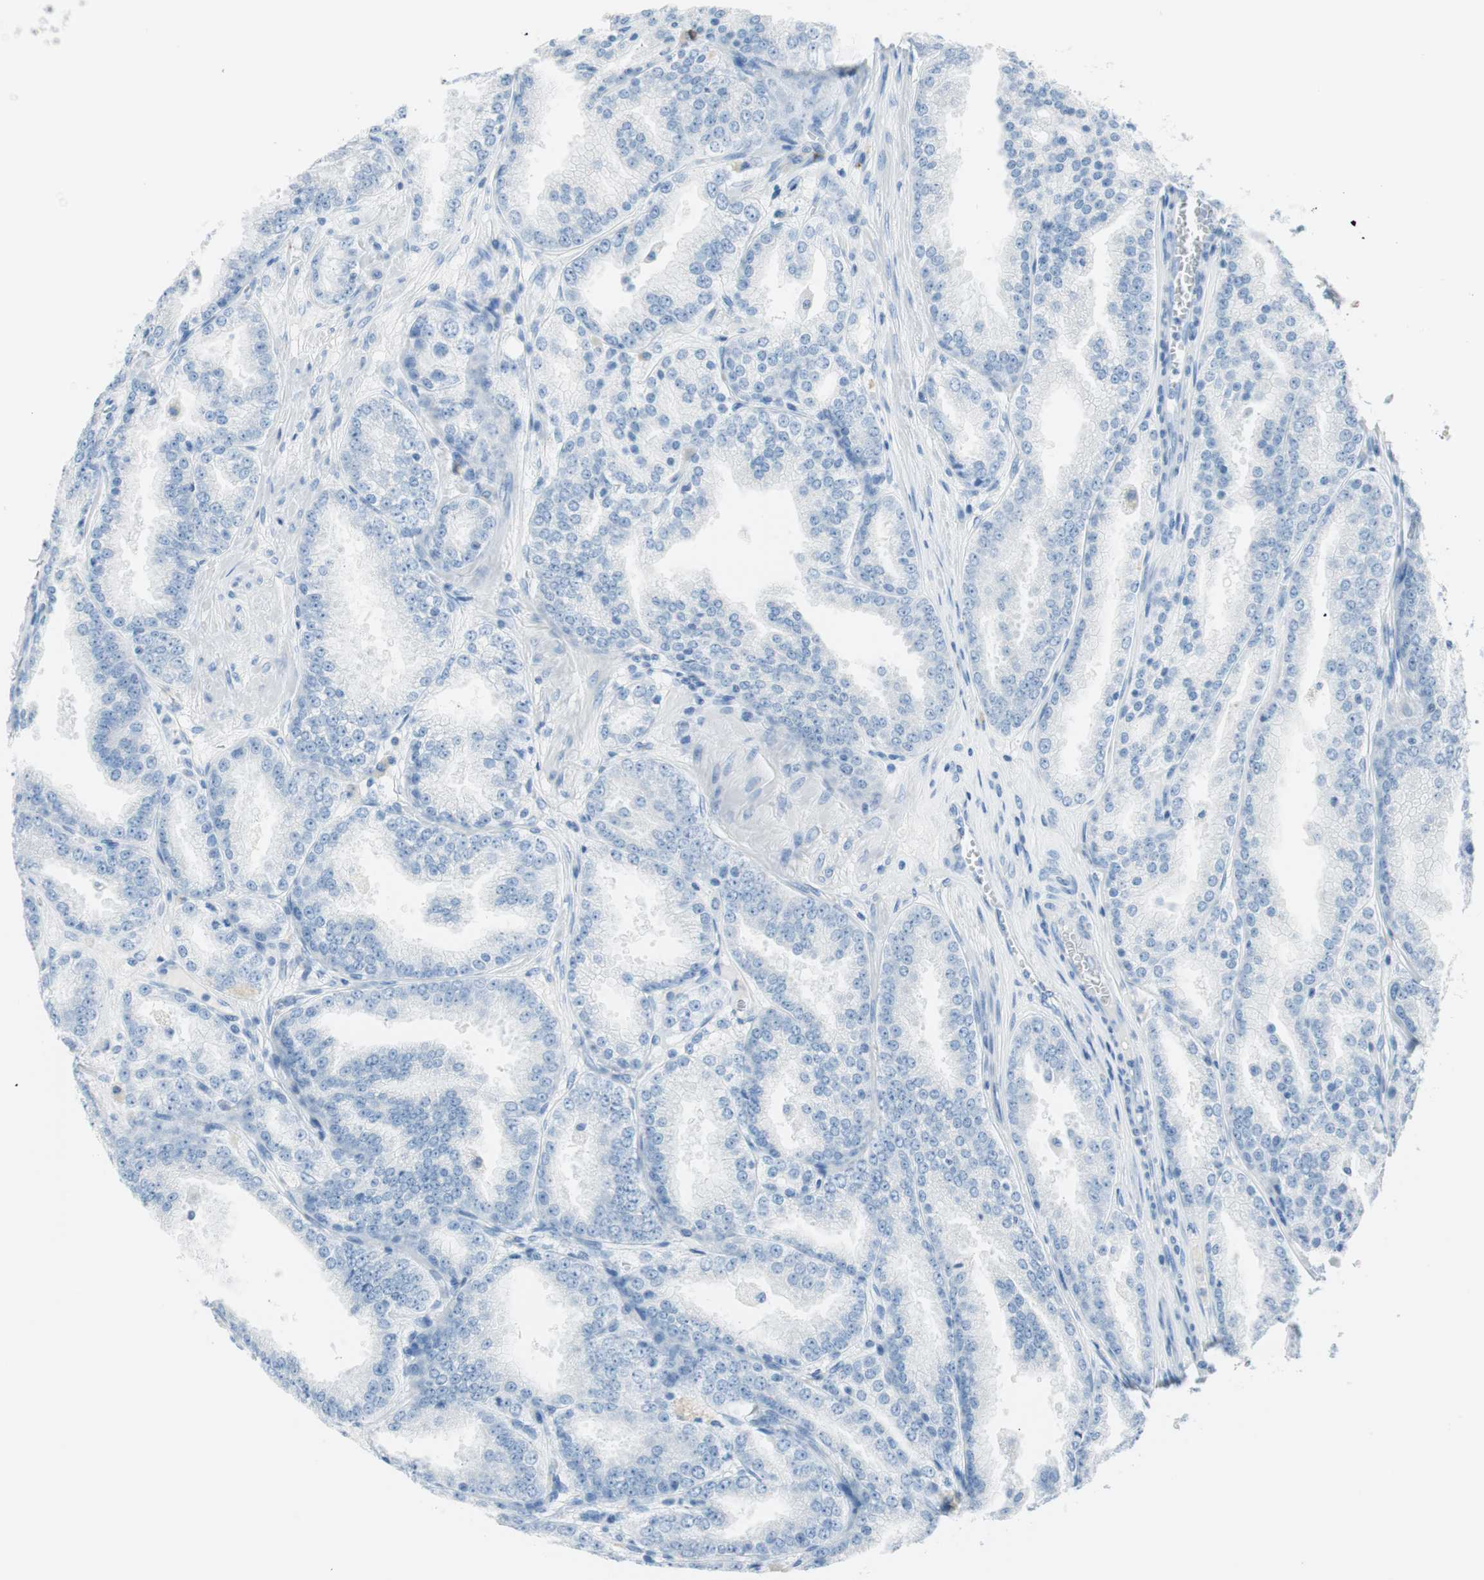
{"staining": {"intensity": "negative", "quantity": "none", "location": "none"}, "tissue": "prostate cancer", "cell_type": "Tumor cells", "image_type": "cancer", "snomed": [{"axis": "morphology", "description": "Adenocarcinoma, High grade"}, {"axis": "topography", "description": "Prostate"}], "caption": "Immunohistochemistry photomicrograph of neoplastic tissue: human prostate cancer (adenocarcinoma (high-grade)) stained with DAB (3,3'-diaminobenzidine) displays no significant protein staining in tumor cells.", "gene": "TNFRSF13C", "patient": {"sex": "male", "age": 61}}